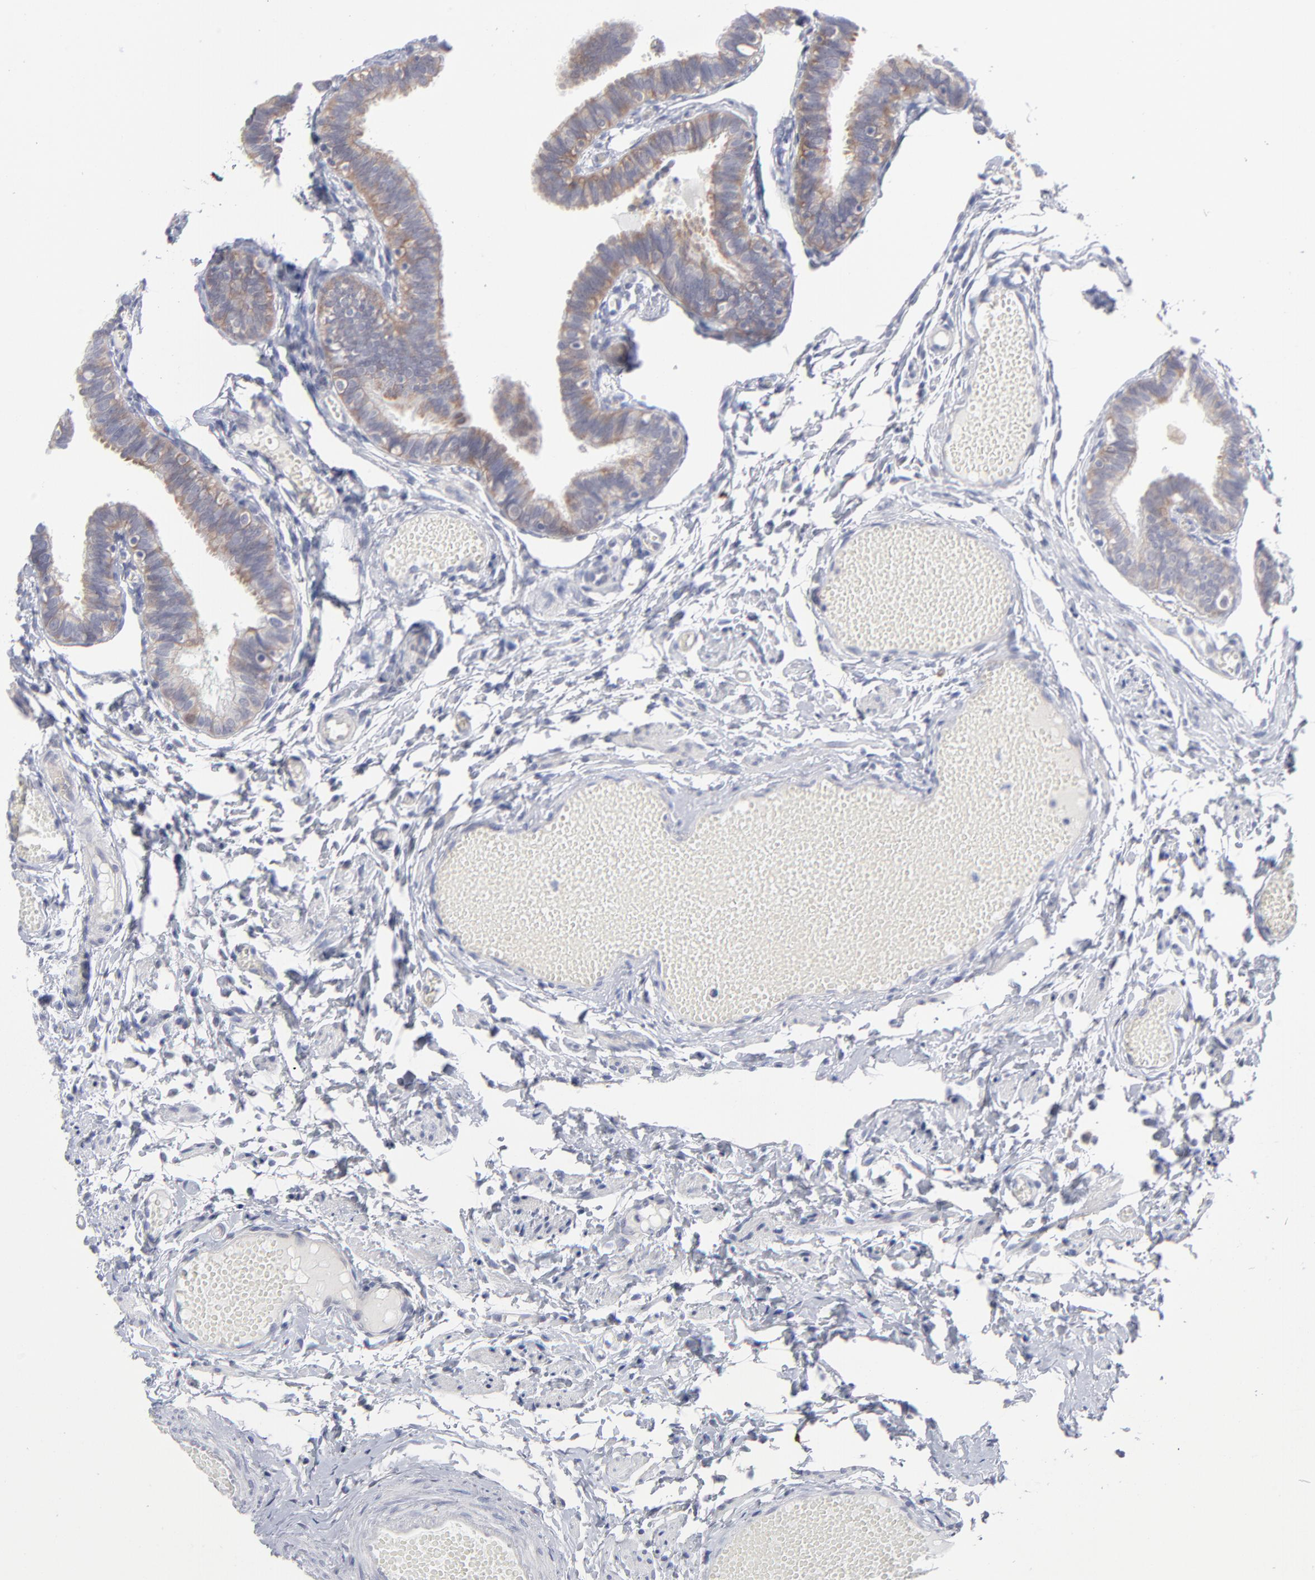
{"staining": {"intensity": "weak", "quantity": ">75%", "location": "cytoplasmic/membranous"}, "tissue": "fallopian tube", "cell_type": "Glandular cells", "image_type": "normal", "snomed": [{"axis": "morphology", "description": "Normal tissue, NOS"}, {"axis": "topography", "description": "Fallopian tube"}], "caption": "Immunohistochemistry histopathology image of benign fallopian tube: fallopian tube stained using IHC exhibits low levels of weak protein expression localized specifically in the cytoplasmic/membranous of glandular cells, appearing as a cytoplasmic/membranous brown color.", "gene": "RPS24", "patient": {"sex": "female", "age": 46}}